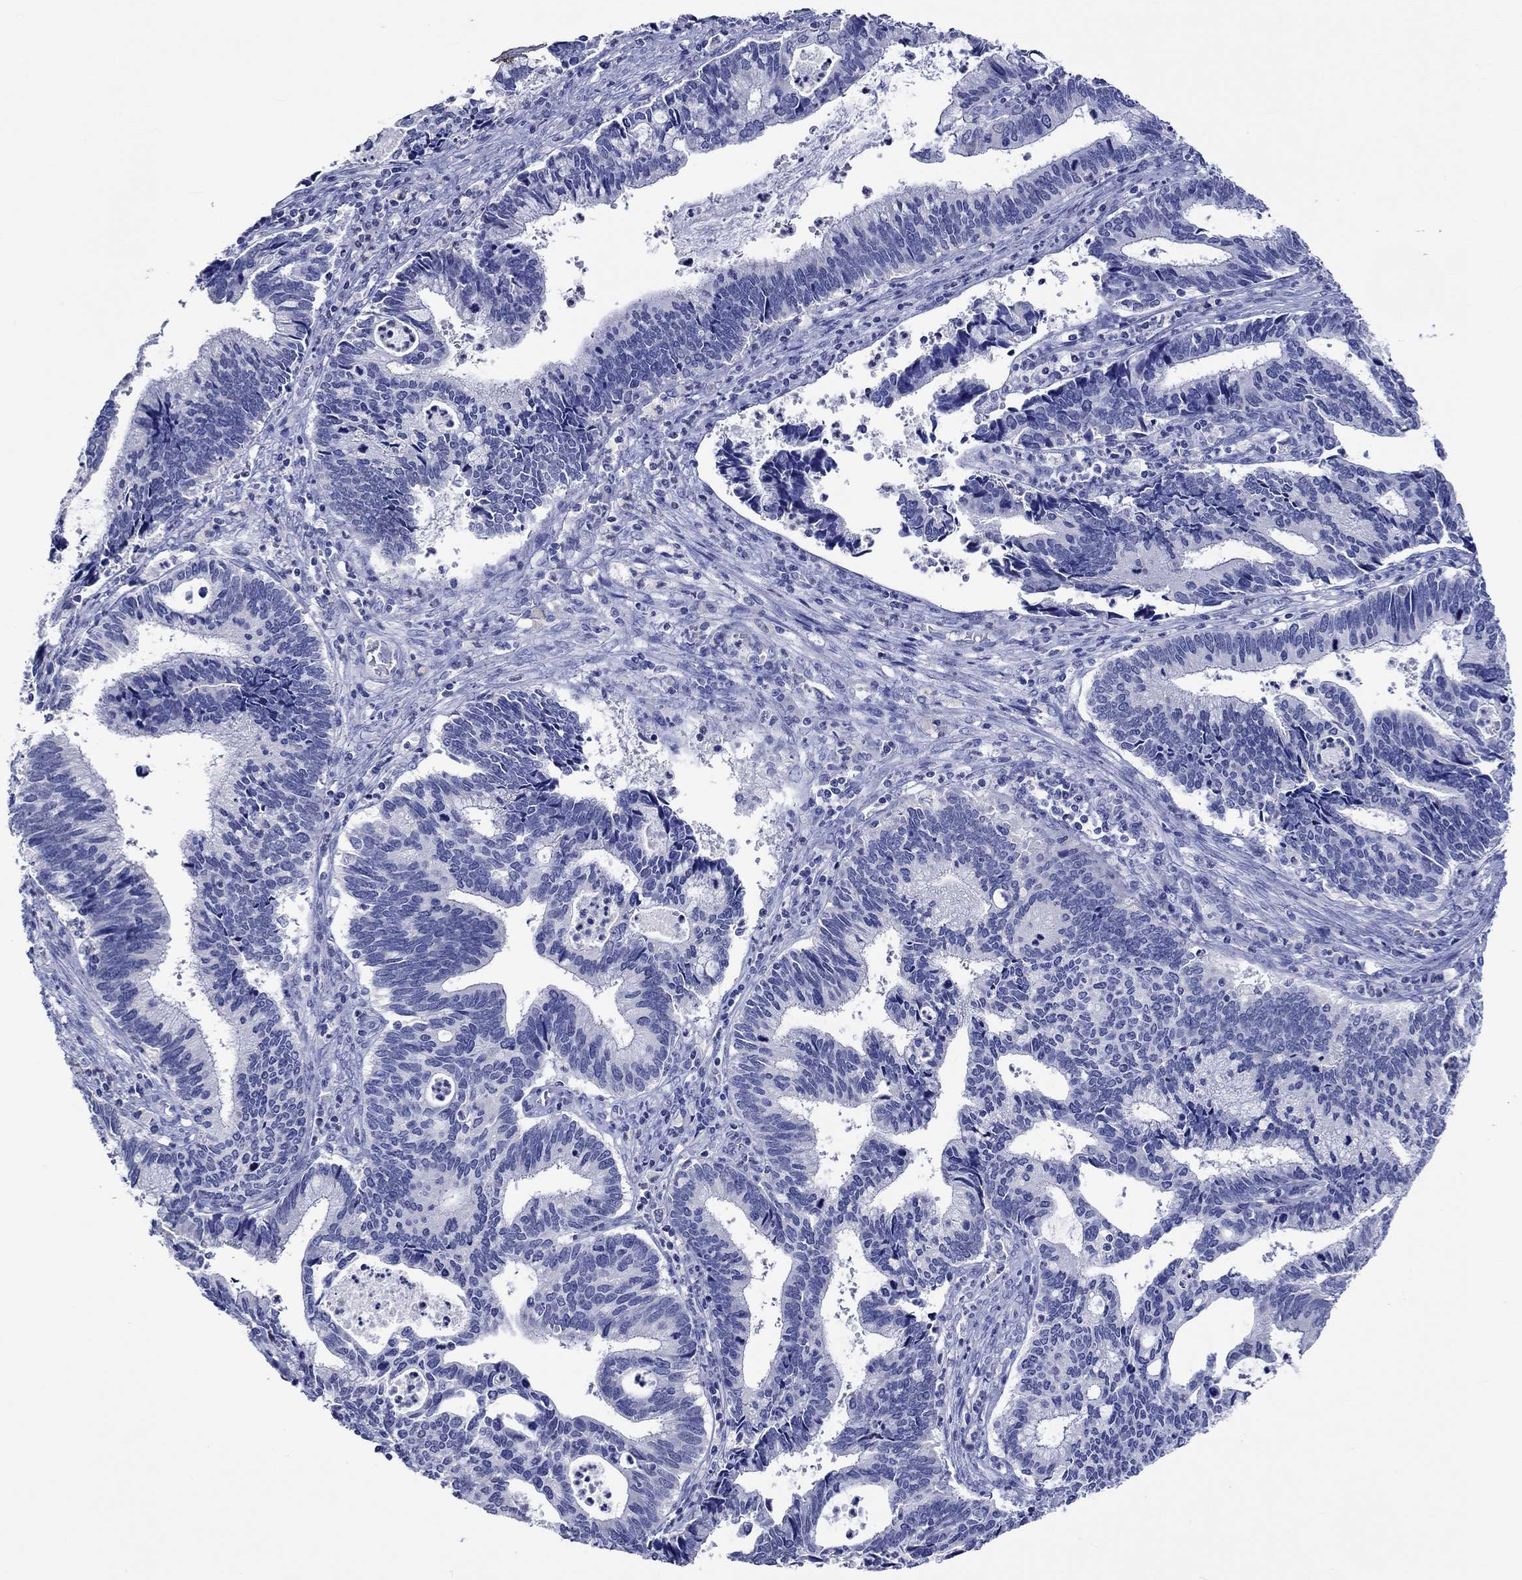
{"staining": {"intensity": "negative", "quantity": "none", "location": "none"}, "tissue": "cervical cancer", "cell_type": "Tumor cells", "image_type": "cancer", "snomed": [{"axis": "morphology", "description": "Adenocarcinoma, NOS"}, {"axis": "topography", "description": "Cervix"}], "caption": "High power microscopy histopathology image of an immunohistochemistry micrograph of adenocarcinoma (cervical), revealing no significant positivity in tumor cells. (Brightfield microscopy of DAB (3,3'-diaminobenzidine) immunohistochemistry at high magnification).", "gene": "KLHL35", "patient": {"sex": "female", "age": 42}}